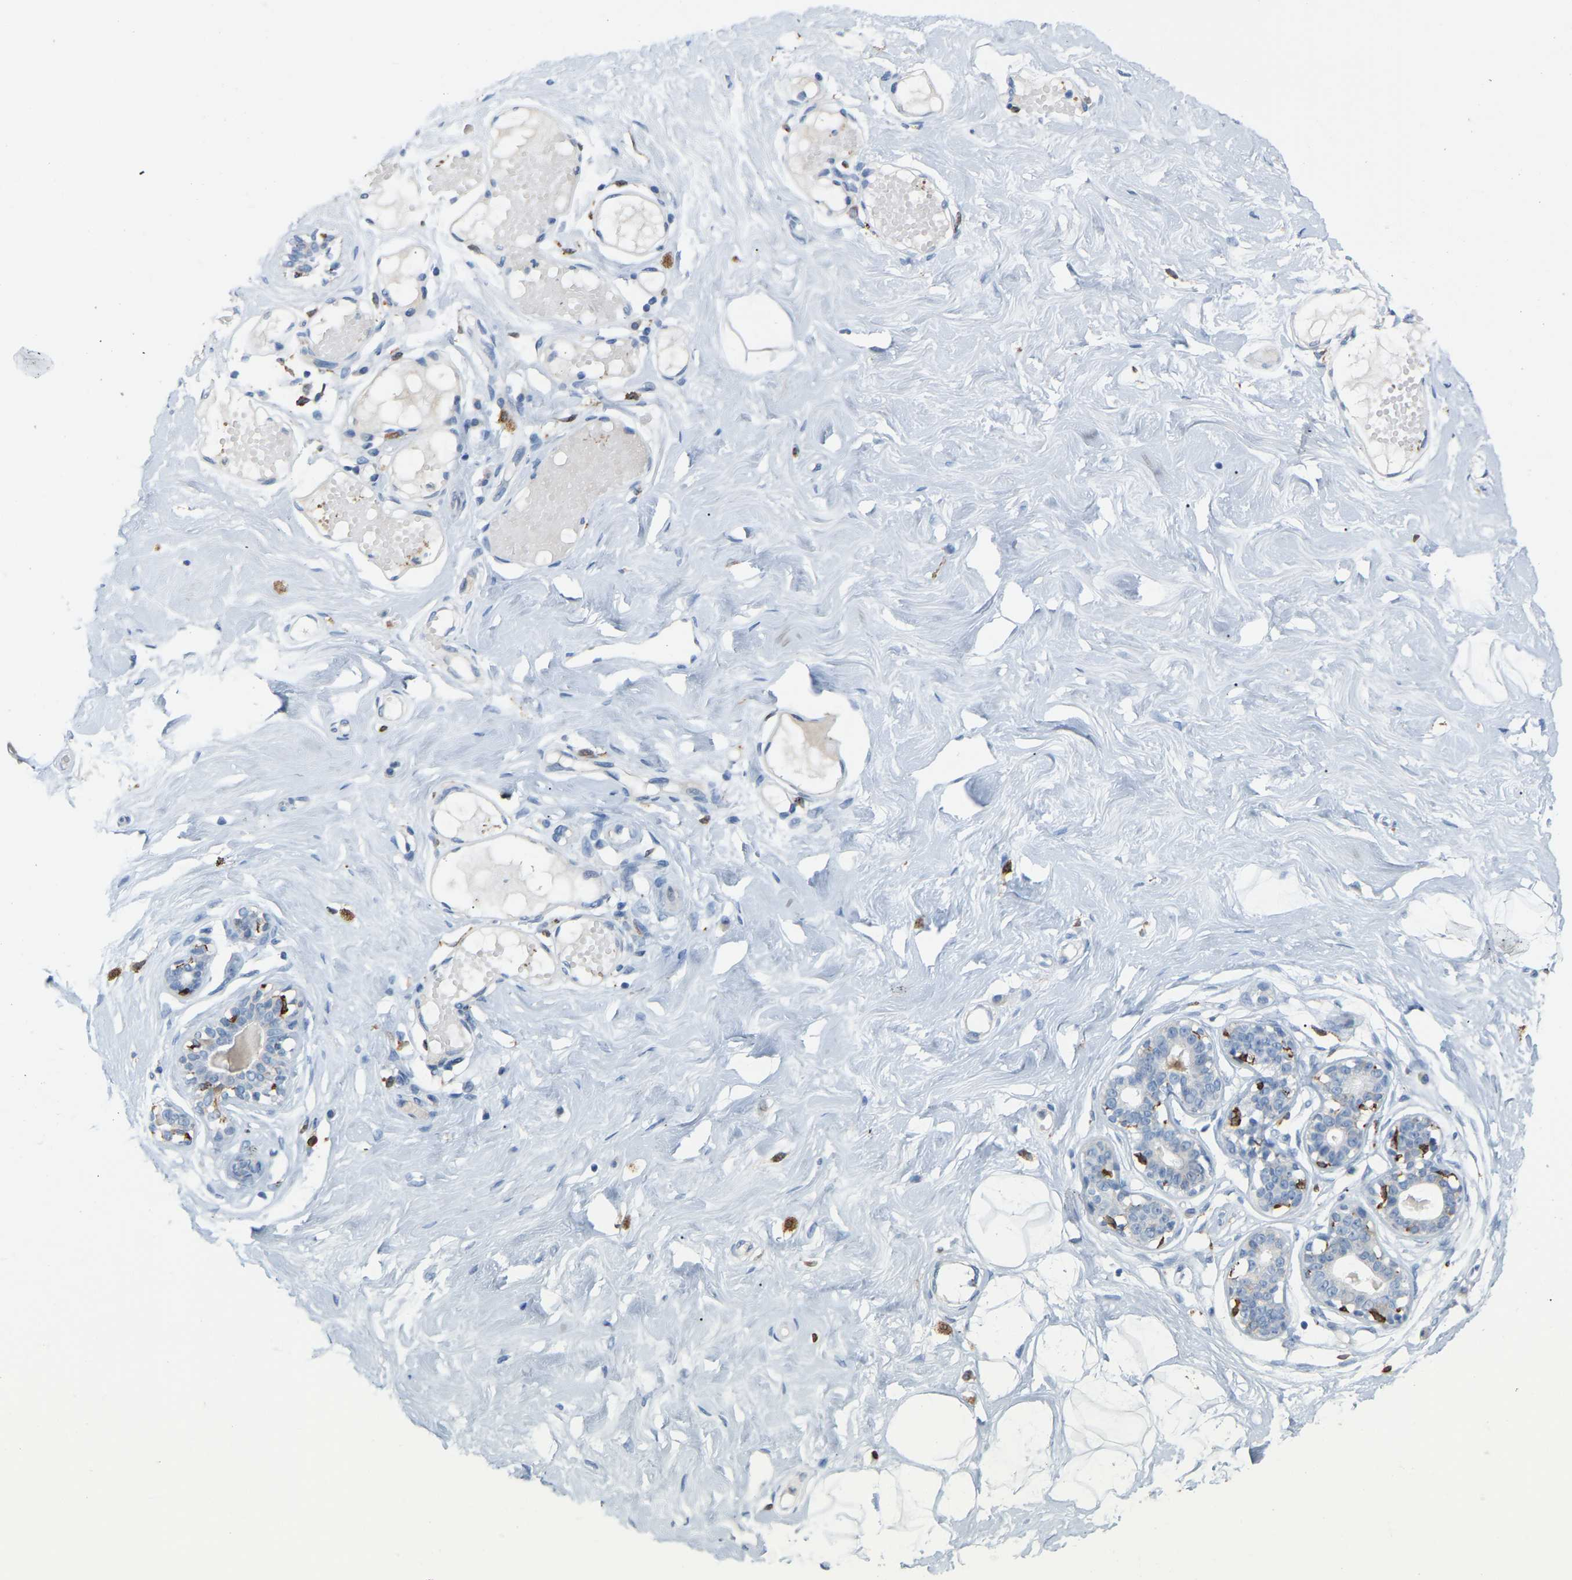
{"staining": {"intensity": "negative", "quantity": "none", "location": "none"}, "tissue": "breast", "cell_type": "Adipocytes", "image_type": "normal", "snomed": [{"axis": "morphology", "description": "Normal tissue, NOS"}, {"axis": "topography", "description": "Breast"}], "caption": "Human breast stained for a protein using immunohistochemistry exhibits no expression in adipocytes.", "gene": "PTGS1", "patient": {"sex": "female", "age": 23}}